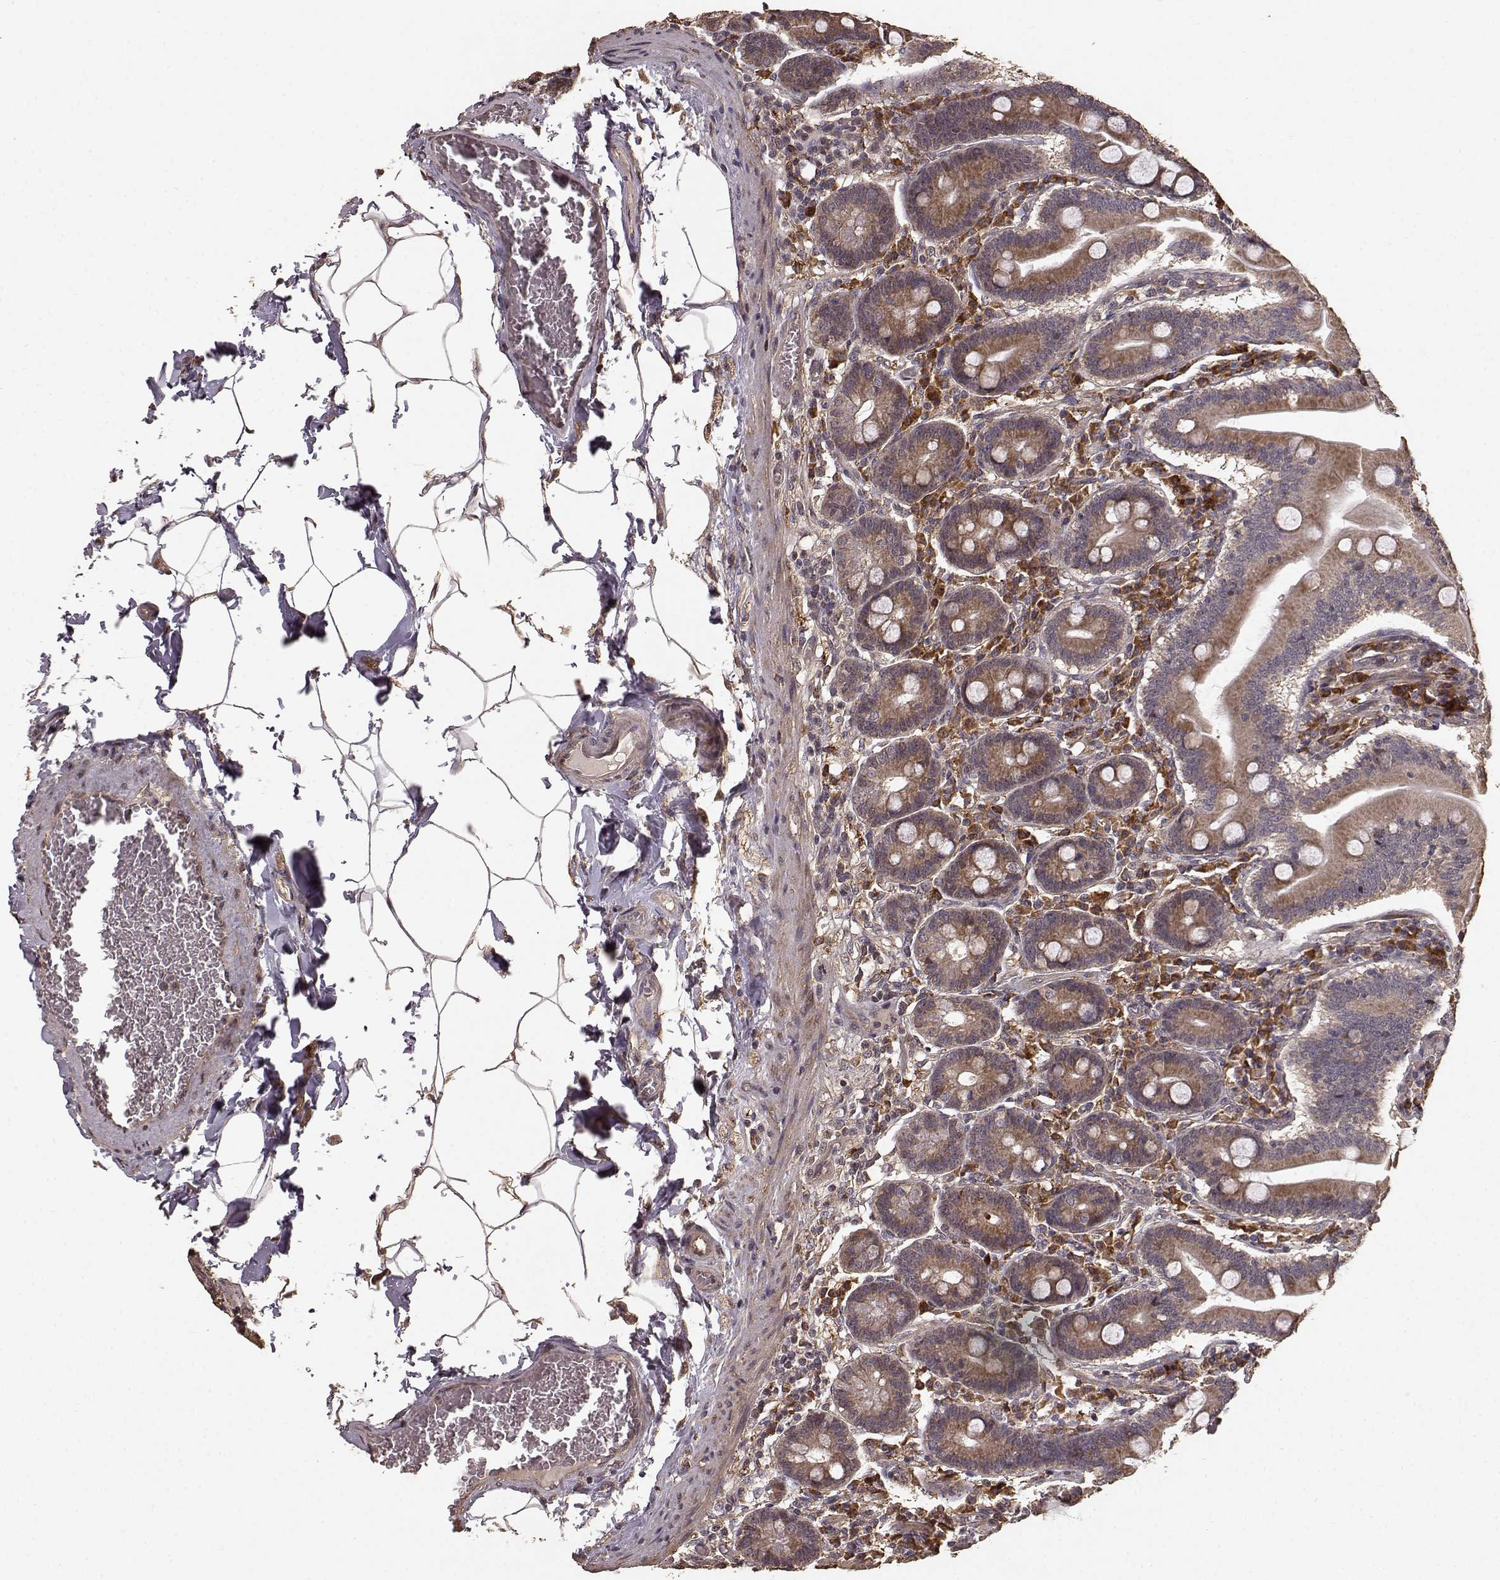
{"staining": {"intensity": "strong", "quantity": ">75%", "location": "cytoplasmic/membranous"}, "tissue": "small intestine", "cell_type": "Glandular cells", "image_type": "normal", "snomed": [{"axis": "morphology", "description": "Normal tissue, NOS"}, {"axis": "topography", "description": "Small intestine"}], "caption": "Strong cytoplasmic/membranous protein expression is identified in about >75% of glandular cells in small intestine. (Stains: DAB in brown, nuclei in blue, Microscopy: brightfield microscopy at high magnification).", "gene": "USP15", "patient": {"sex": "male", "age": 37}}